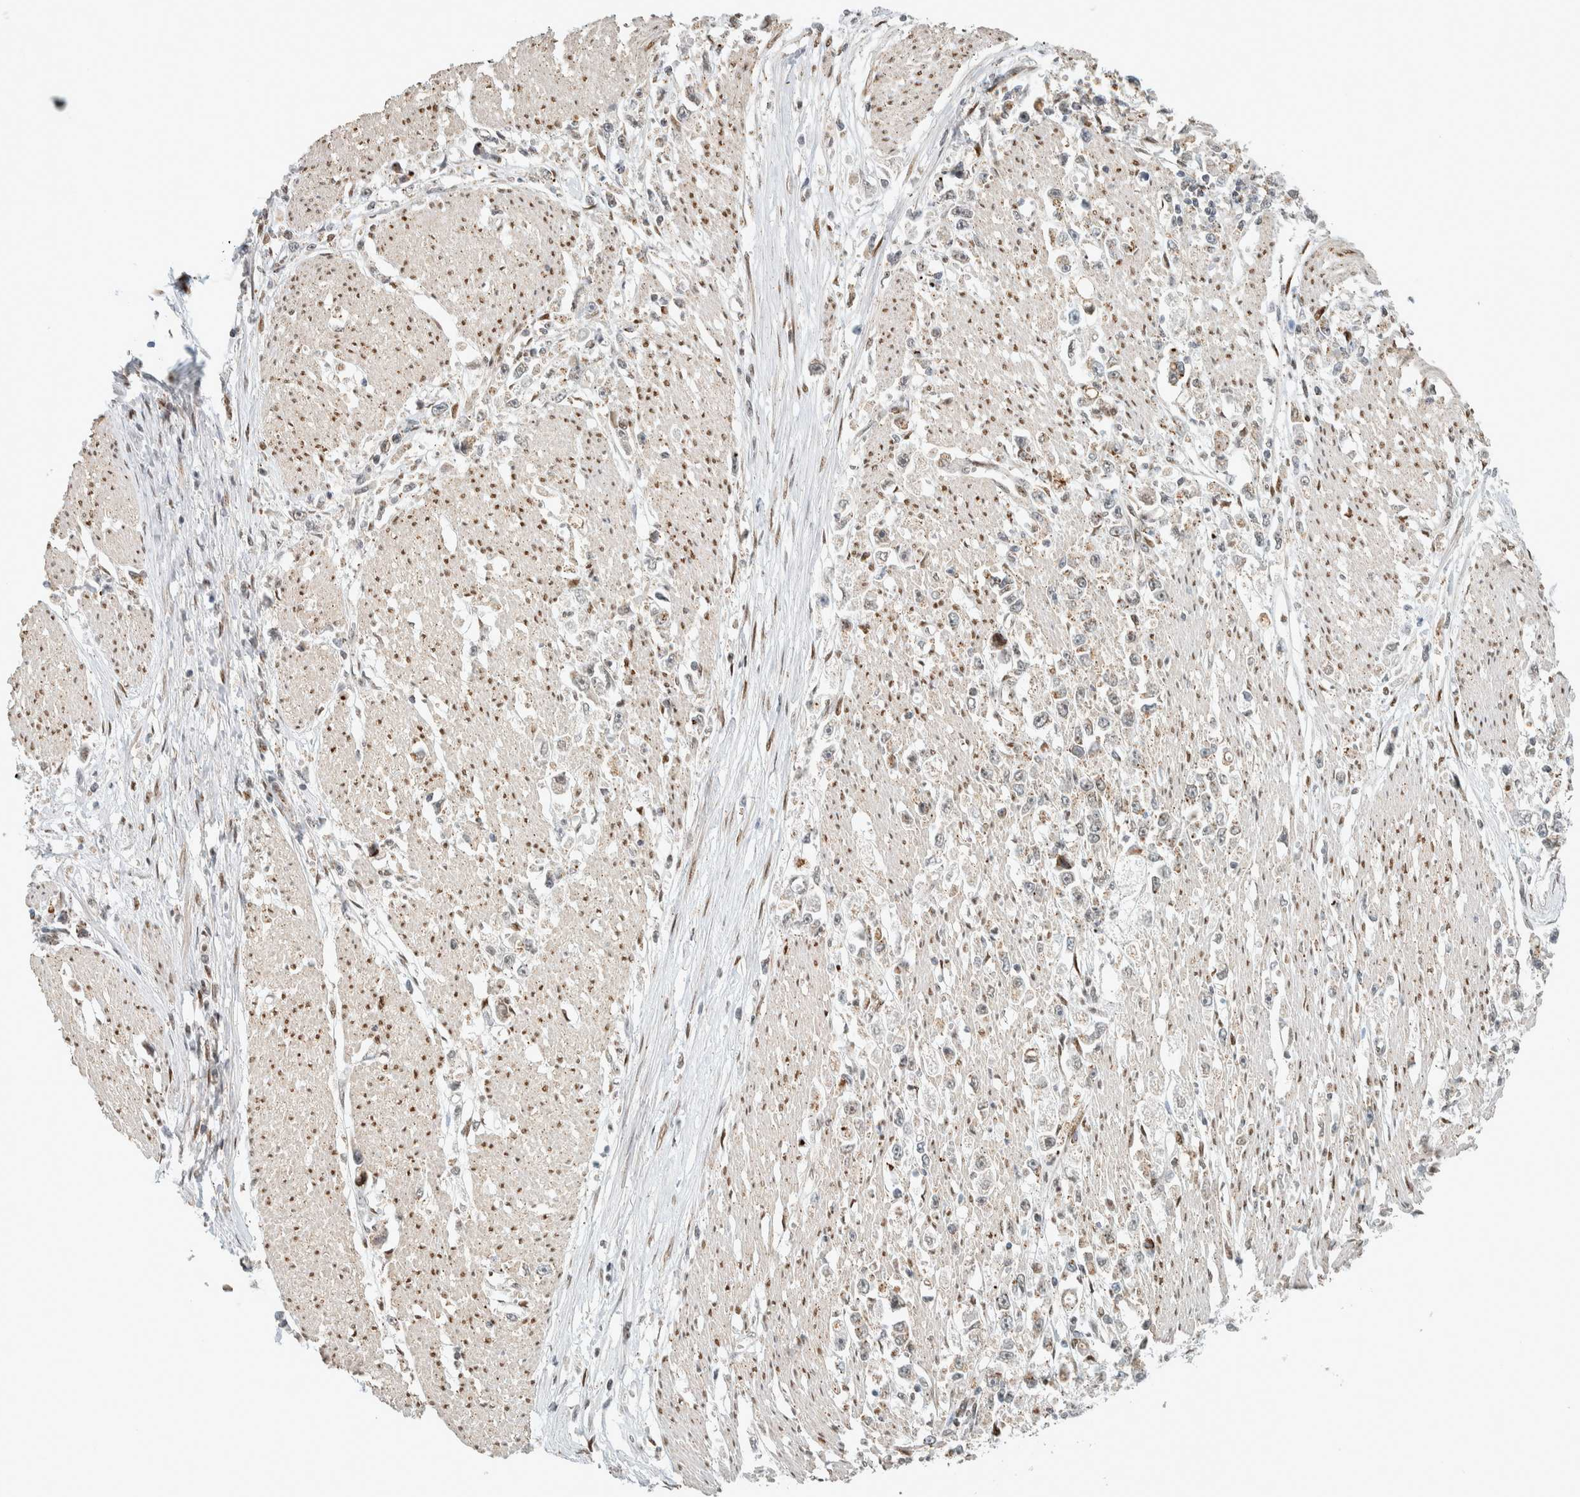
{"staining": {"intensity": "weak", "quantity": "<25%", "location": "cytoplasmic/membranous"}, "tissue": "stomach cancer", "cell_type": "Tumor cells", "image_type": "cancer", "snomed": [{"axis": "morphology", "description": "Adenocarcinoma, NOS"}, {"axis": "topography", "description": "Stomach"}], "caption": "Tumor cells are negative for protein expression in human stomach cancer (adenocarcinoma). (IHC, brightfield microscopy, high magnification).", "gene": "TFE3", "patient": {"sex": "female", "age": 59}}